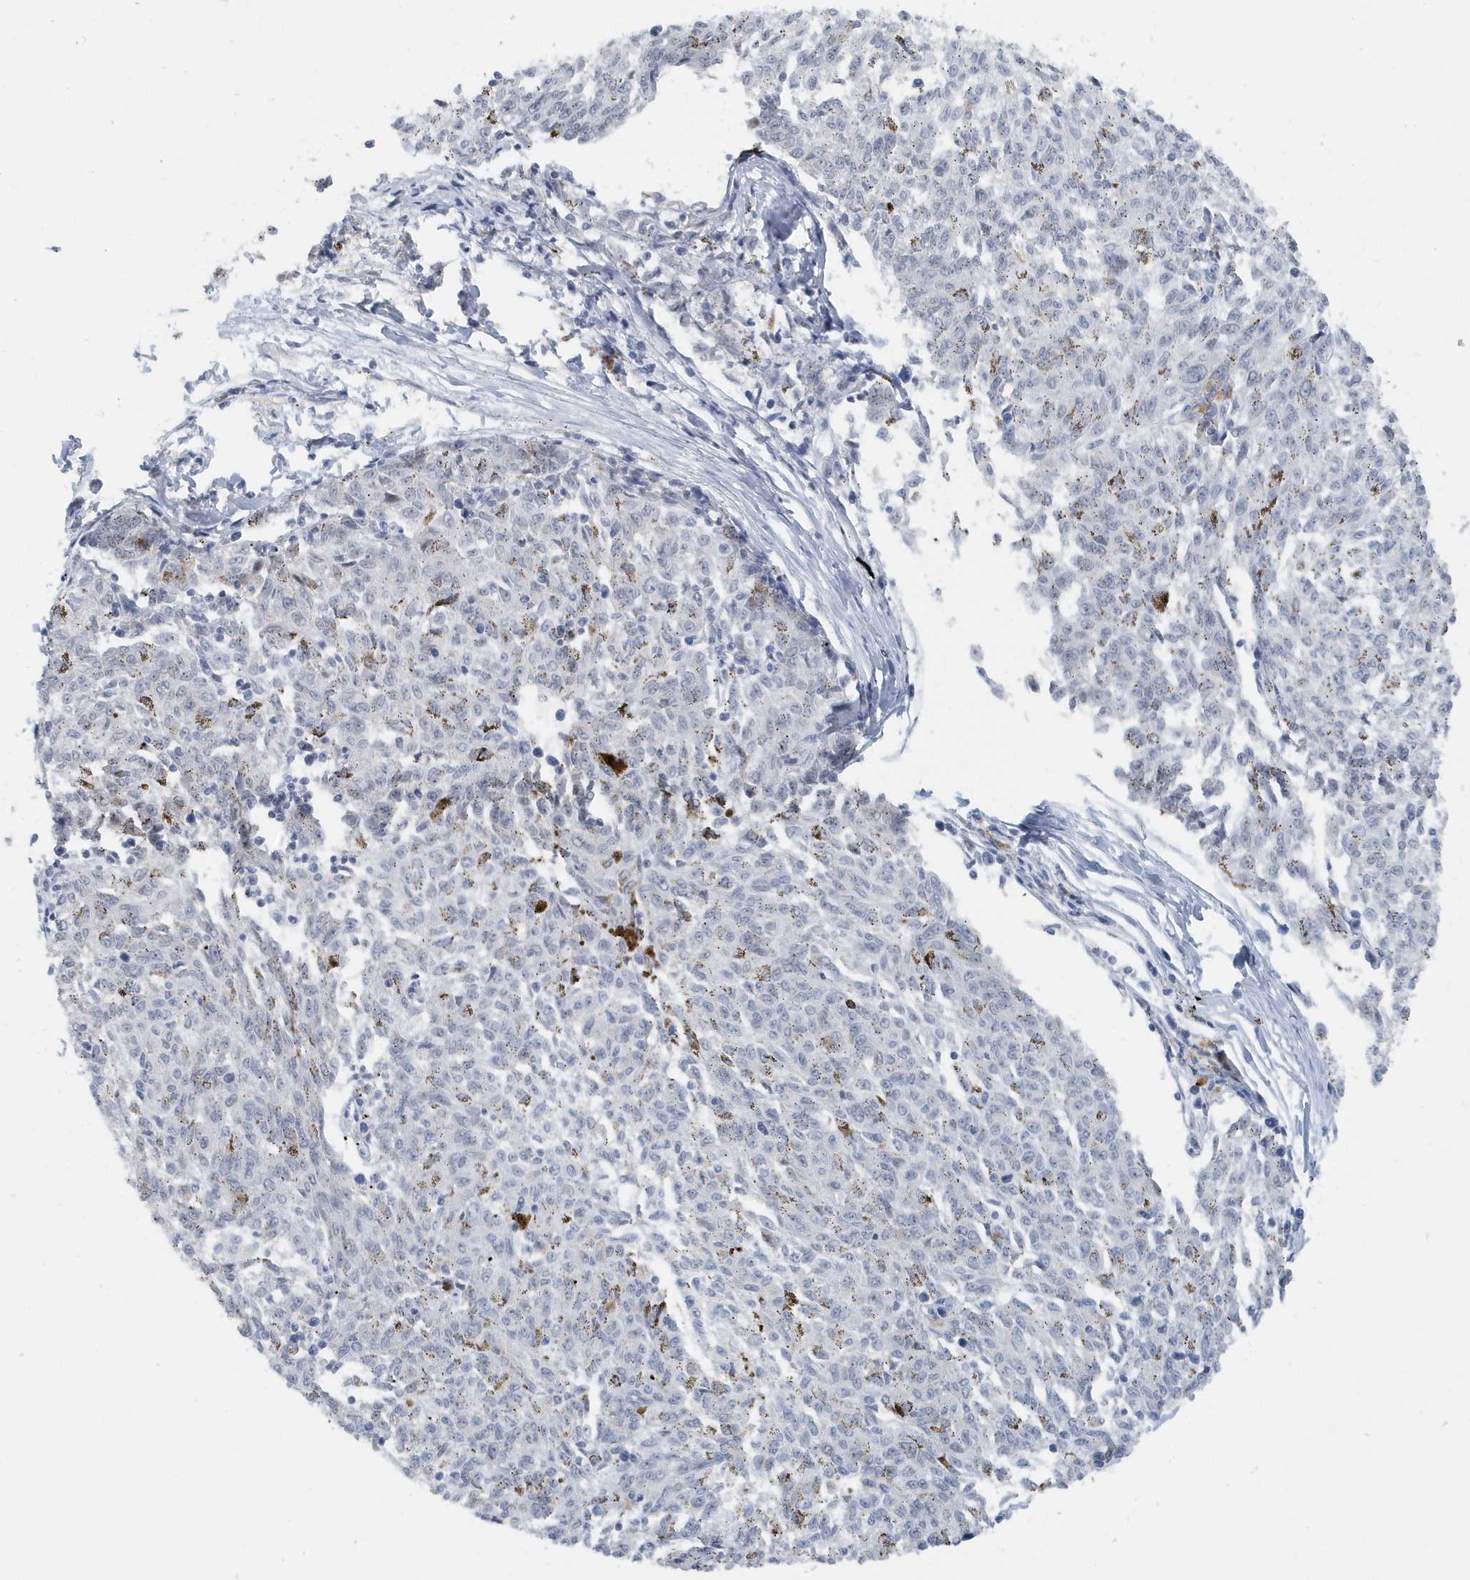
{"staining": {"intensity": "negative", "quantity": "none", "location": "none"}, "tissue": "melanoma", "cell_type": "Tumor cells", "image_type": "cancer", "snomed": [{"axis": "morphology", "description": "Malignant melanoma, NOS"}, {"axis": "topography", "description": "Skin"}], "caption": "Immunohistochemistry of malignant melanoma displays no positivity in tumor cells.", "gene": "RPF2", "patient": {"sex": "female", "age": 72}}